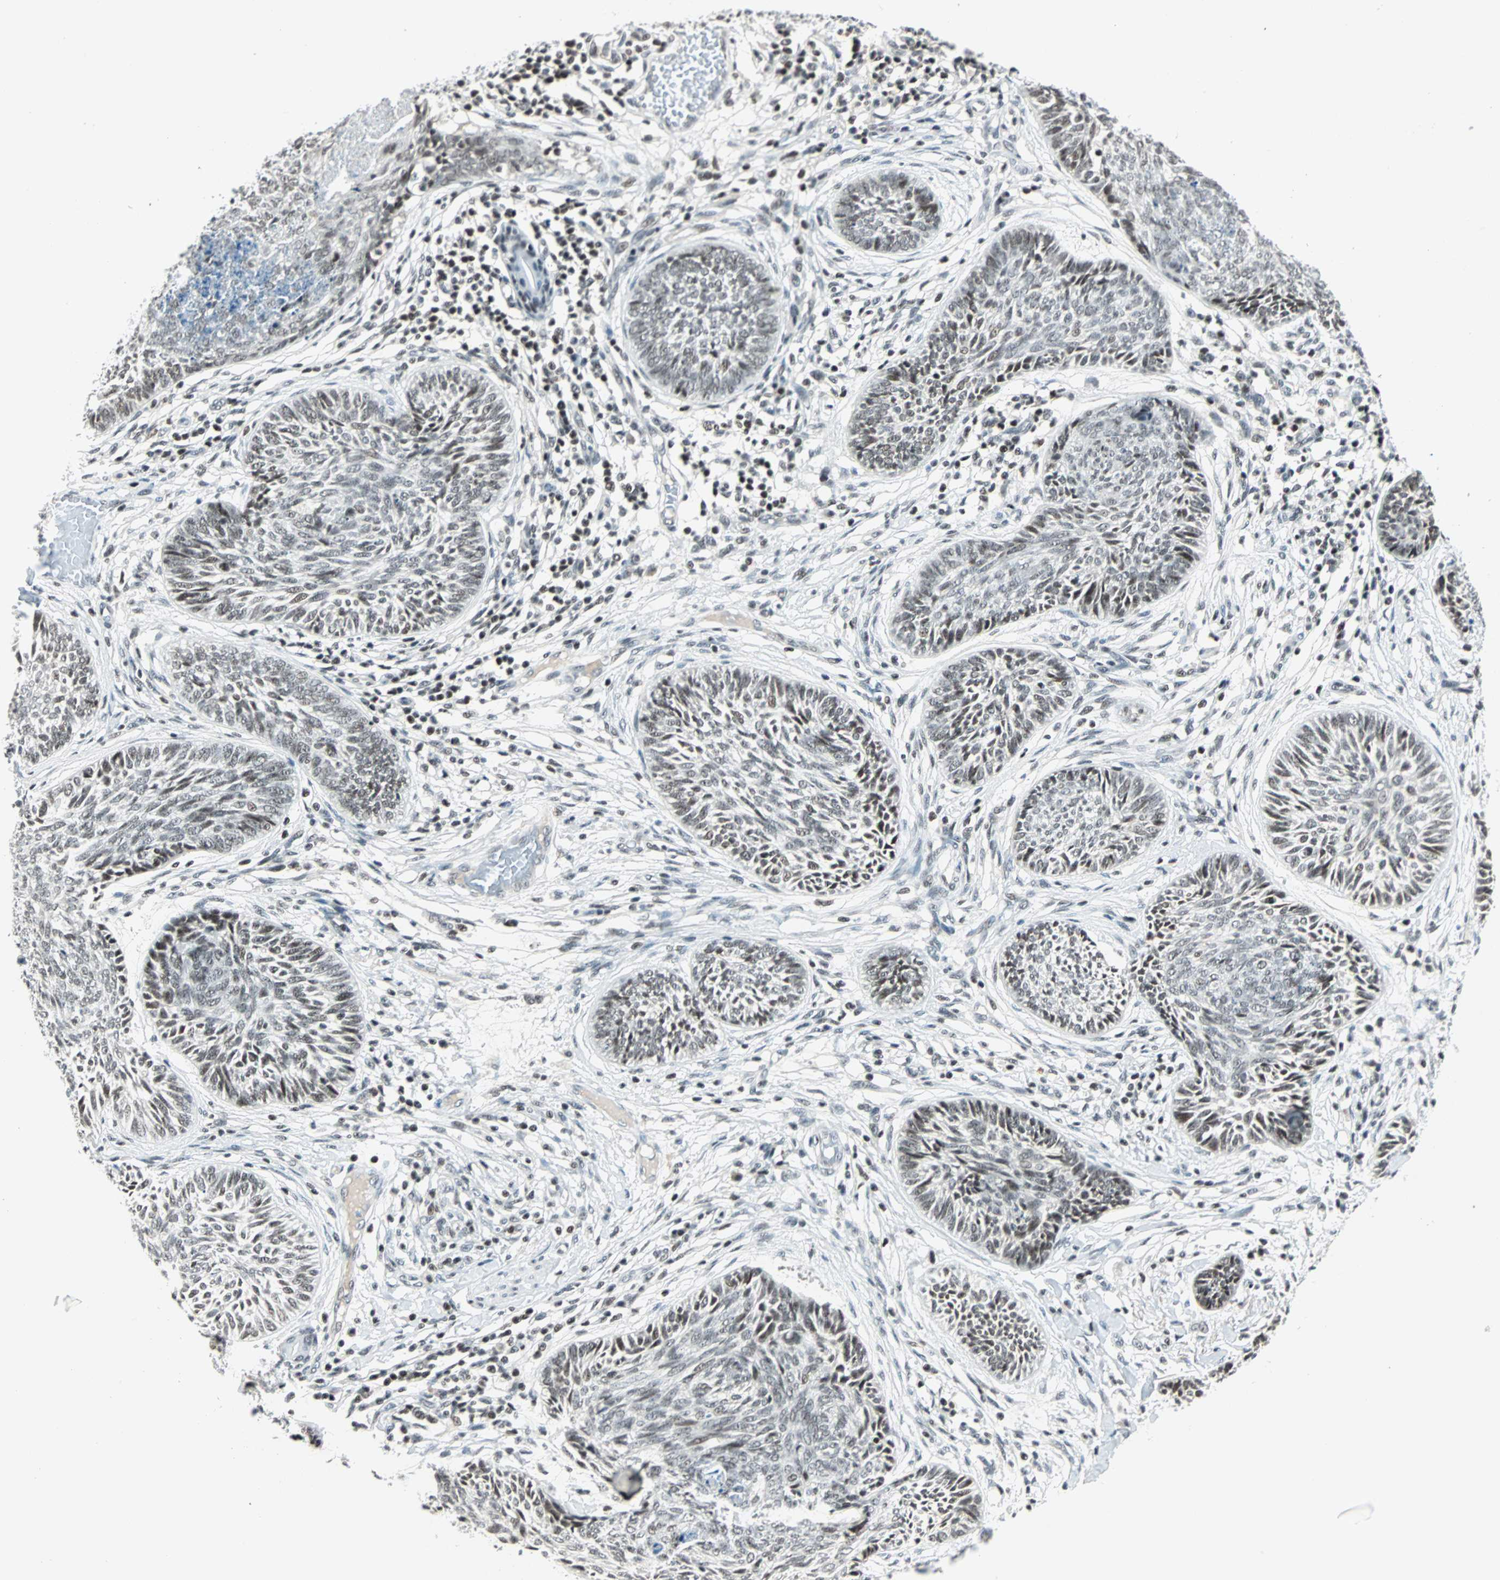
{"staining": {"intensity": "moderate", "quantity": "25%-75%", "location": "nuclear"}, "tissue": "skin cancer", "cell_type": "Tumor cells", "image_type": "cancer", "snomed": [{"axis": "morphology", "description": "Papilloma, NOS"}, {"axis": "morphology", "description": "Basal cell carcinoma"}, {"axis": "topography", "description": "Skin"}], "caption": "Immunohistochemical staining of human skin papilloma reveals medium levels of moderate nuclear positivity in approximately 25%-75% of tumor cells. Immunohistochemistry (ihc) stains the protein of interest in brown and the nuclei are stained blue.", "gene": "SIN3A", "patient": {"sex": "male", "age": 87}}